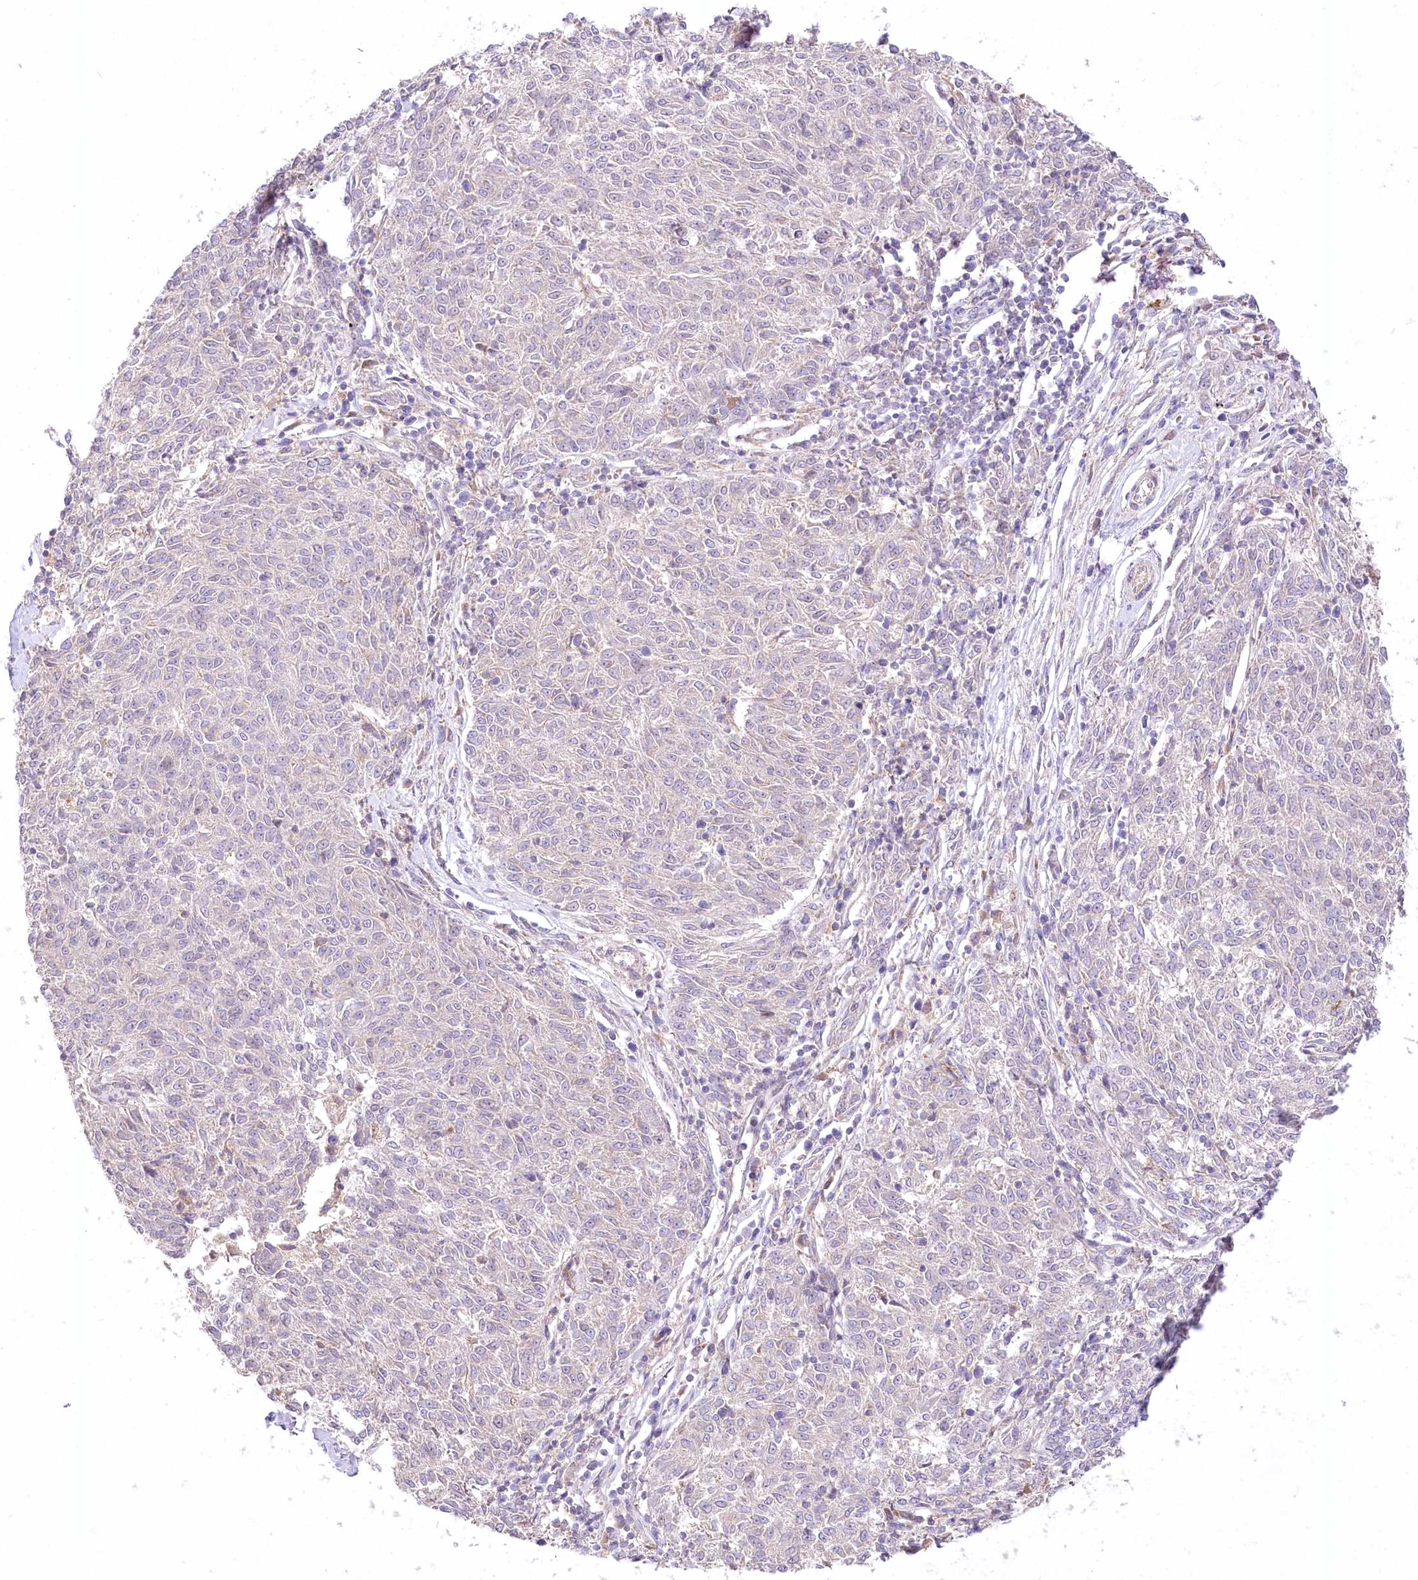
{"staining": {"intensity": "negative", "quantity": "none", "location": "none"}, "tissue": "melanoma", "cell_type": "Tumor cells", "image_type": "cancer", "snomed": [{"axis": "morphology", "description": "Malignant melanoma, NOS"}, {"axis": "topography", "description": "Skin"}], "caption": "Image shows no significant protein positivity in tumor cells of malignant melanoma. (Brightfield microscopy of DAB IHC at high magnification).", "gene": "PYROXD1", "patient": {"sex": "female", "age": 72}}